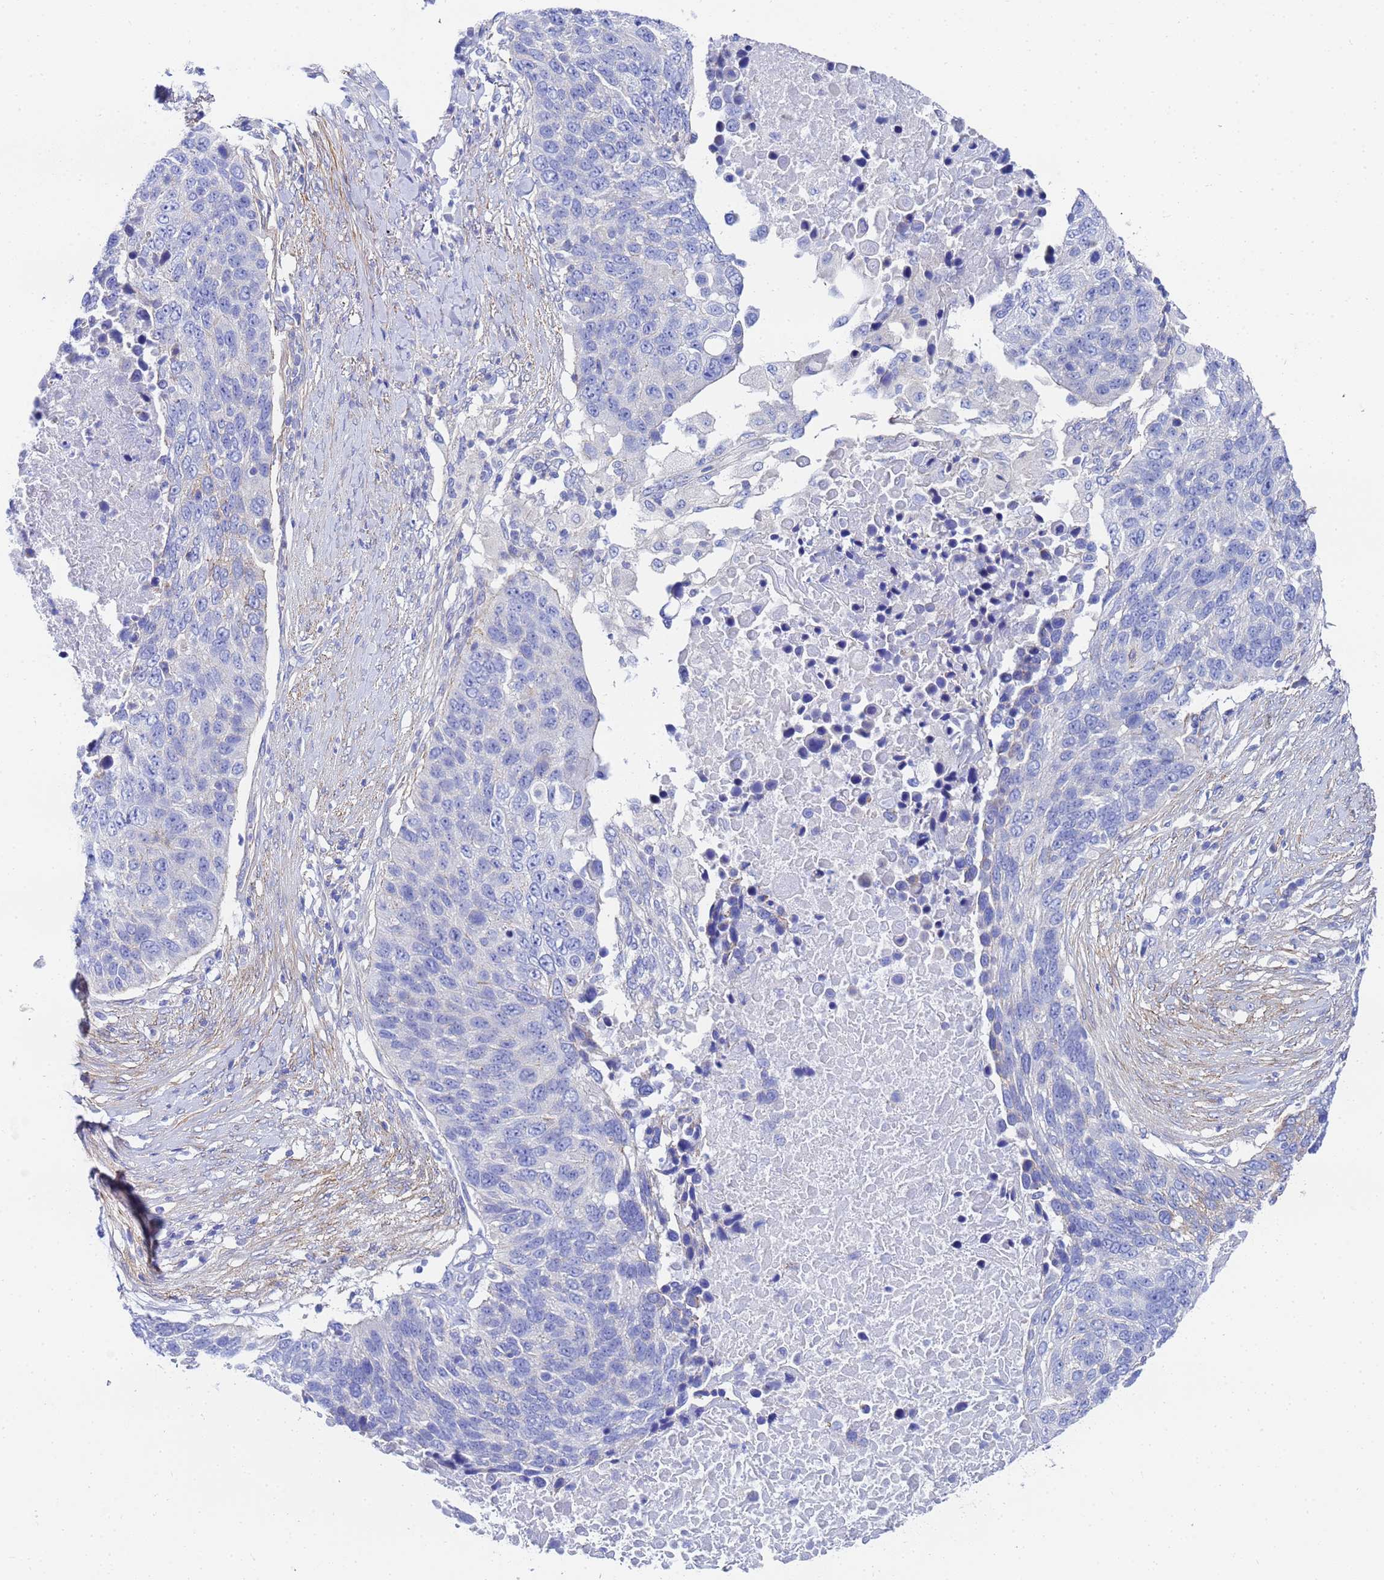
{"staining": {"intensity": "negative", "quantity": "none", "location": "none"}, "tissue": "lung cancer", "cell_type": "Tumor cells", "image_type": "cancer", "snomed": [{"axis": "morphology", "description": "Normal tissue, NOS"}, {"axis": "morphology", "description": "Squamous cell carcinoma, NOS"}, {"axis": "topography", "description": "Lymph node"}, {"axis": "topography", "description": "Lung"}], "caption": "Immunohistochemistry image of lung cancer stained for a protein (brown), which exhibits no expression in tumor cells.", "gene": "RAB39B", "patient": {"sex": "male", "age": 66}}